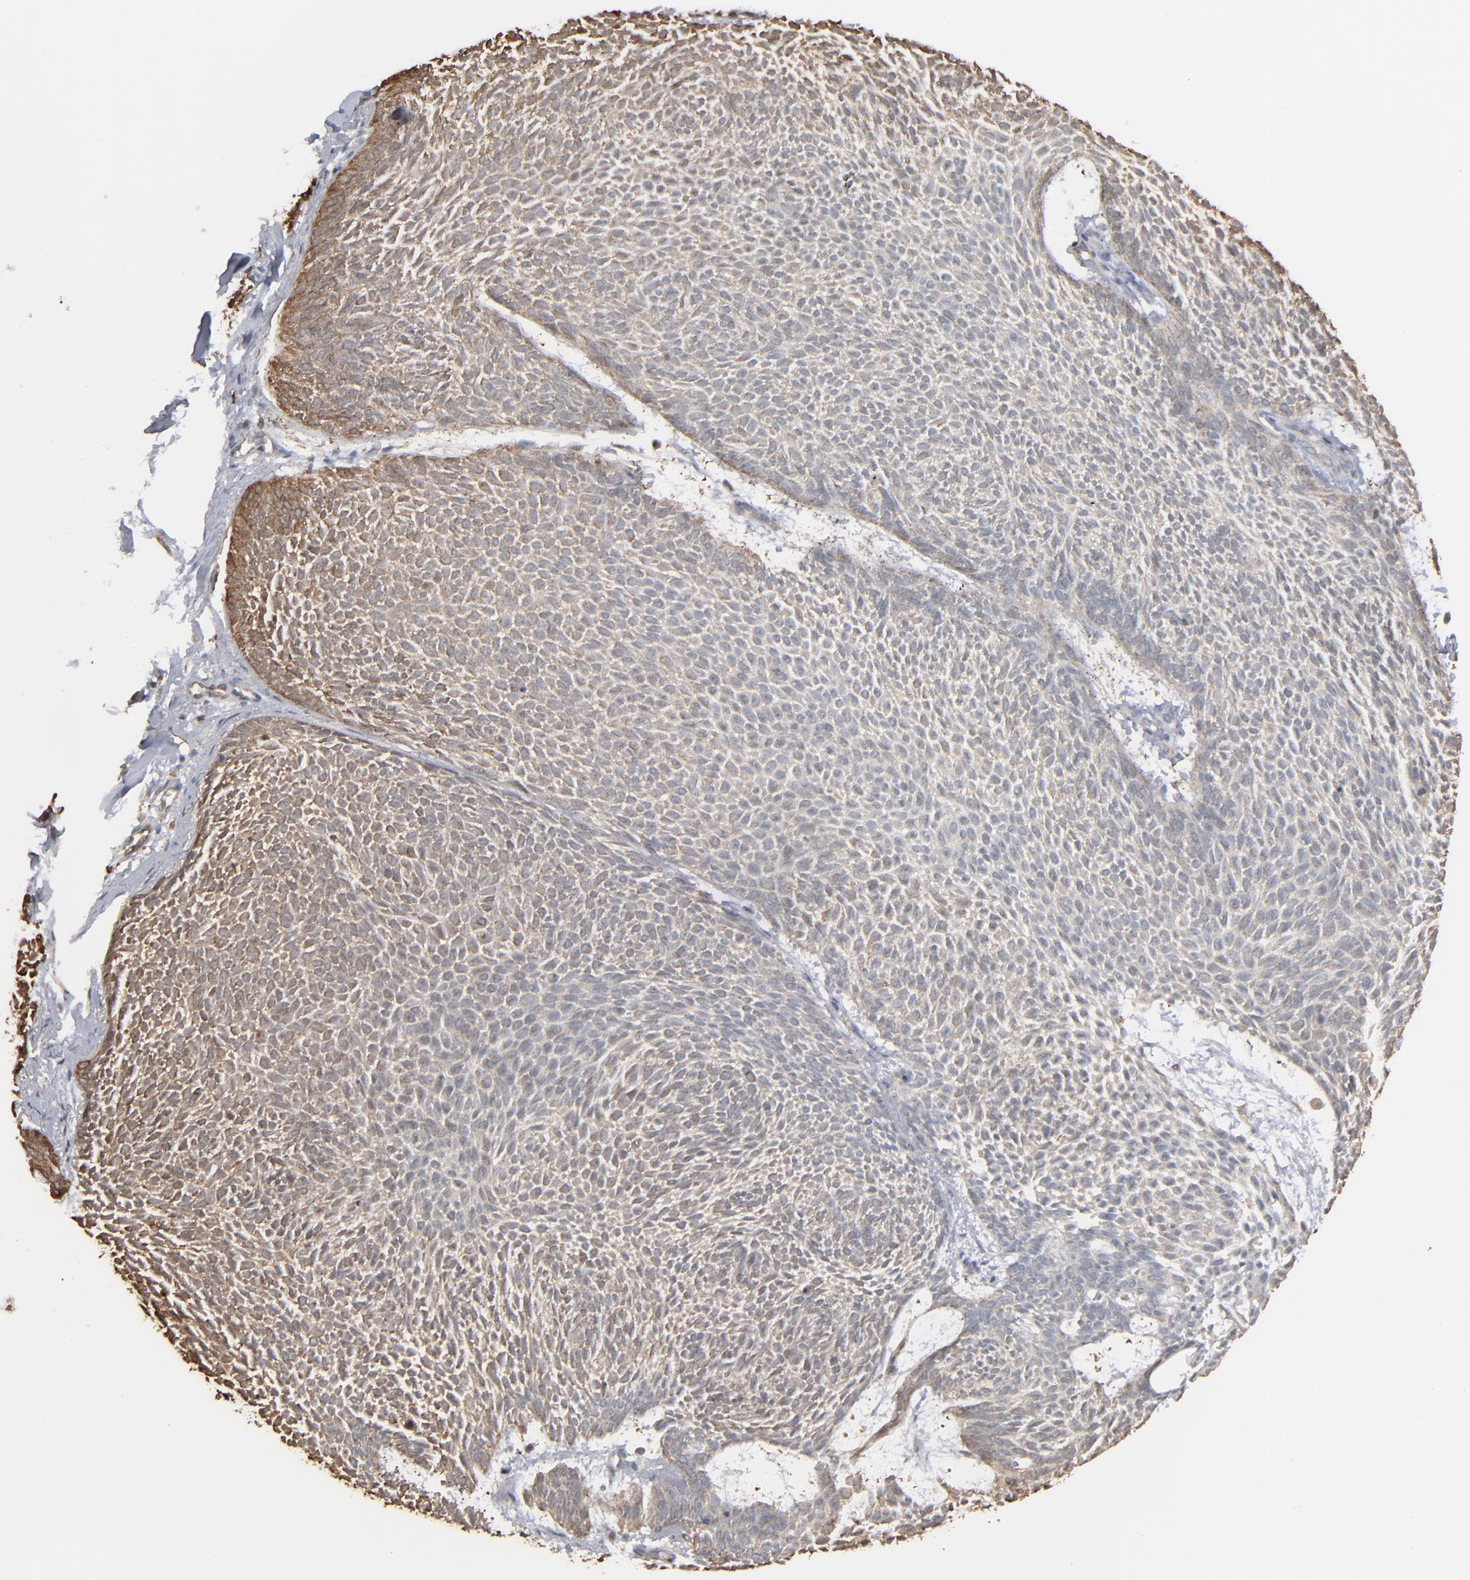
{"staining": {"intensity": "moderate", "quantity": ">75%", "location": "cytoplasmic/membranous"}, "tissue": "skin cancer", "cell_type": "Tumor cells", "image_type": "cancer", "snomed": [{"axis": "morphology", "description": "Basal cell carcinoma"}, {"axis": "topography", "description": "Skin"}], "caption": "Immunohistochemical staining of skin cancer (basal cell carcinoma) displays medium levels of moderate cytoplasmic/membranous protein positivity in approximately >75% of tumor cells.", "gene": "NME1-NME2", "patient": {"sex": "male", "age": 84}}